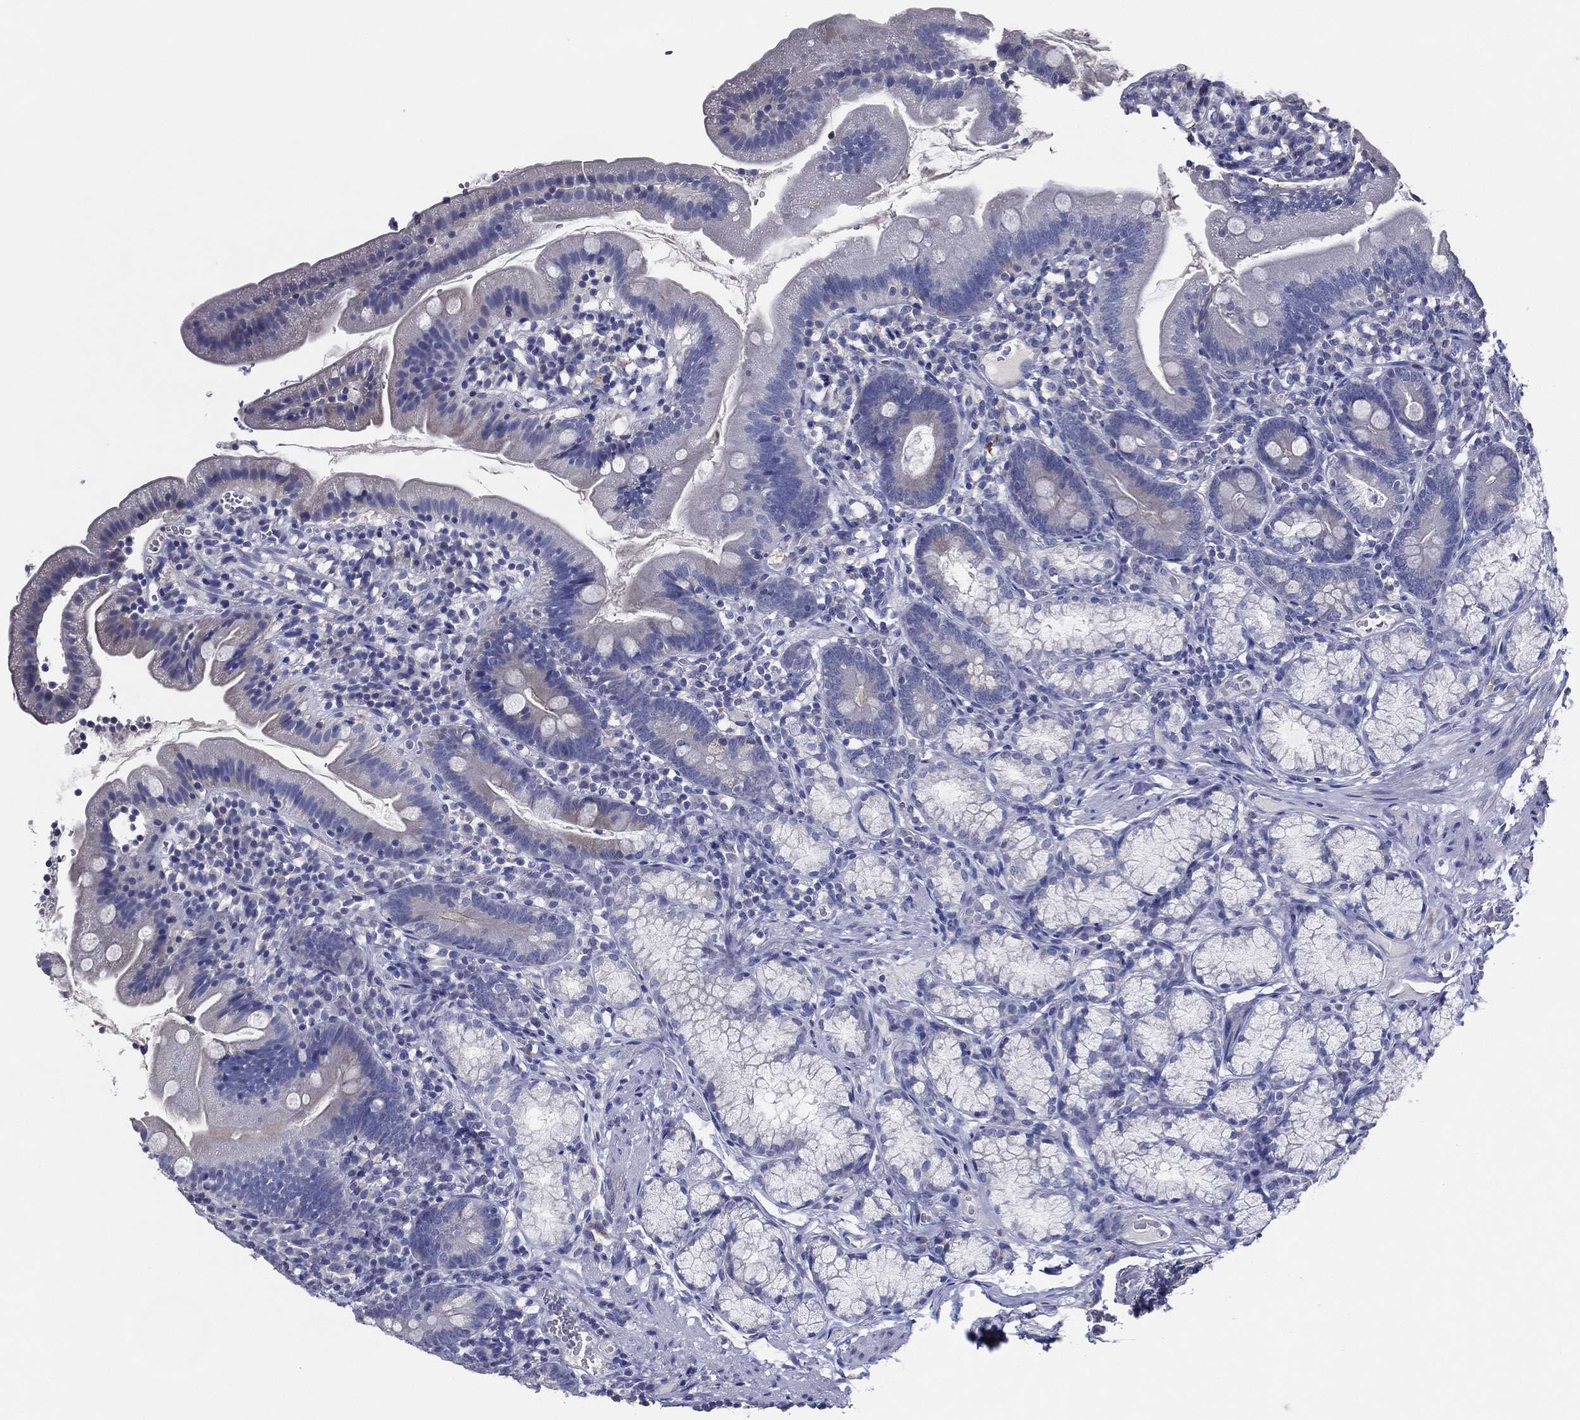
{"staining": {"intensity": "negative", "quantity": "none", "location": "none"}, "tissue": "duodenum", "cell_type": "Glandular cells", "image_type": "normal", "snomed": [{"axis": "morphology", "description": "Normal tissue, NOS"}, {"axis": "topography", "description": "Duodenum"}], "caption": "Protein analysis of normal duodenum displays no significant positivity in glandular cells. (DAB (3,3'-diaminobenzidine) IHC, high magnification).", "gene": "TFAP2A", "patient": {"sex": "female", "age": 67}}